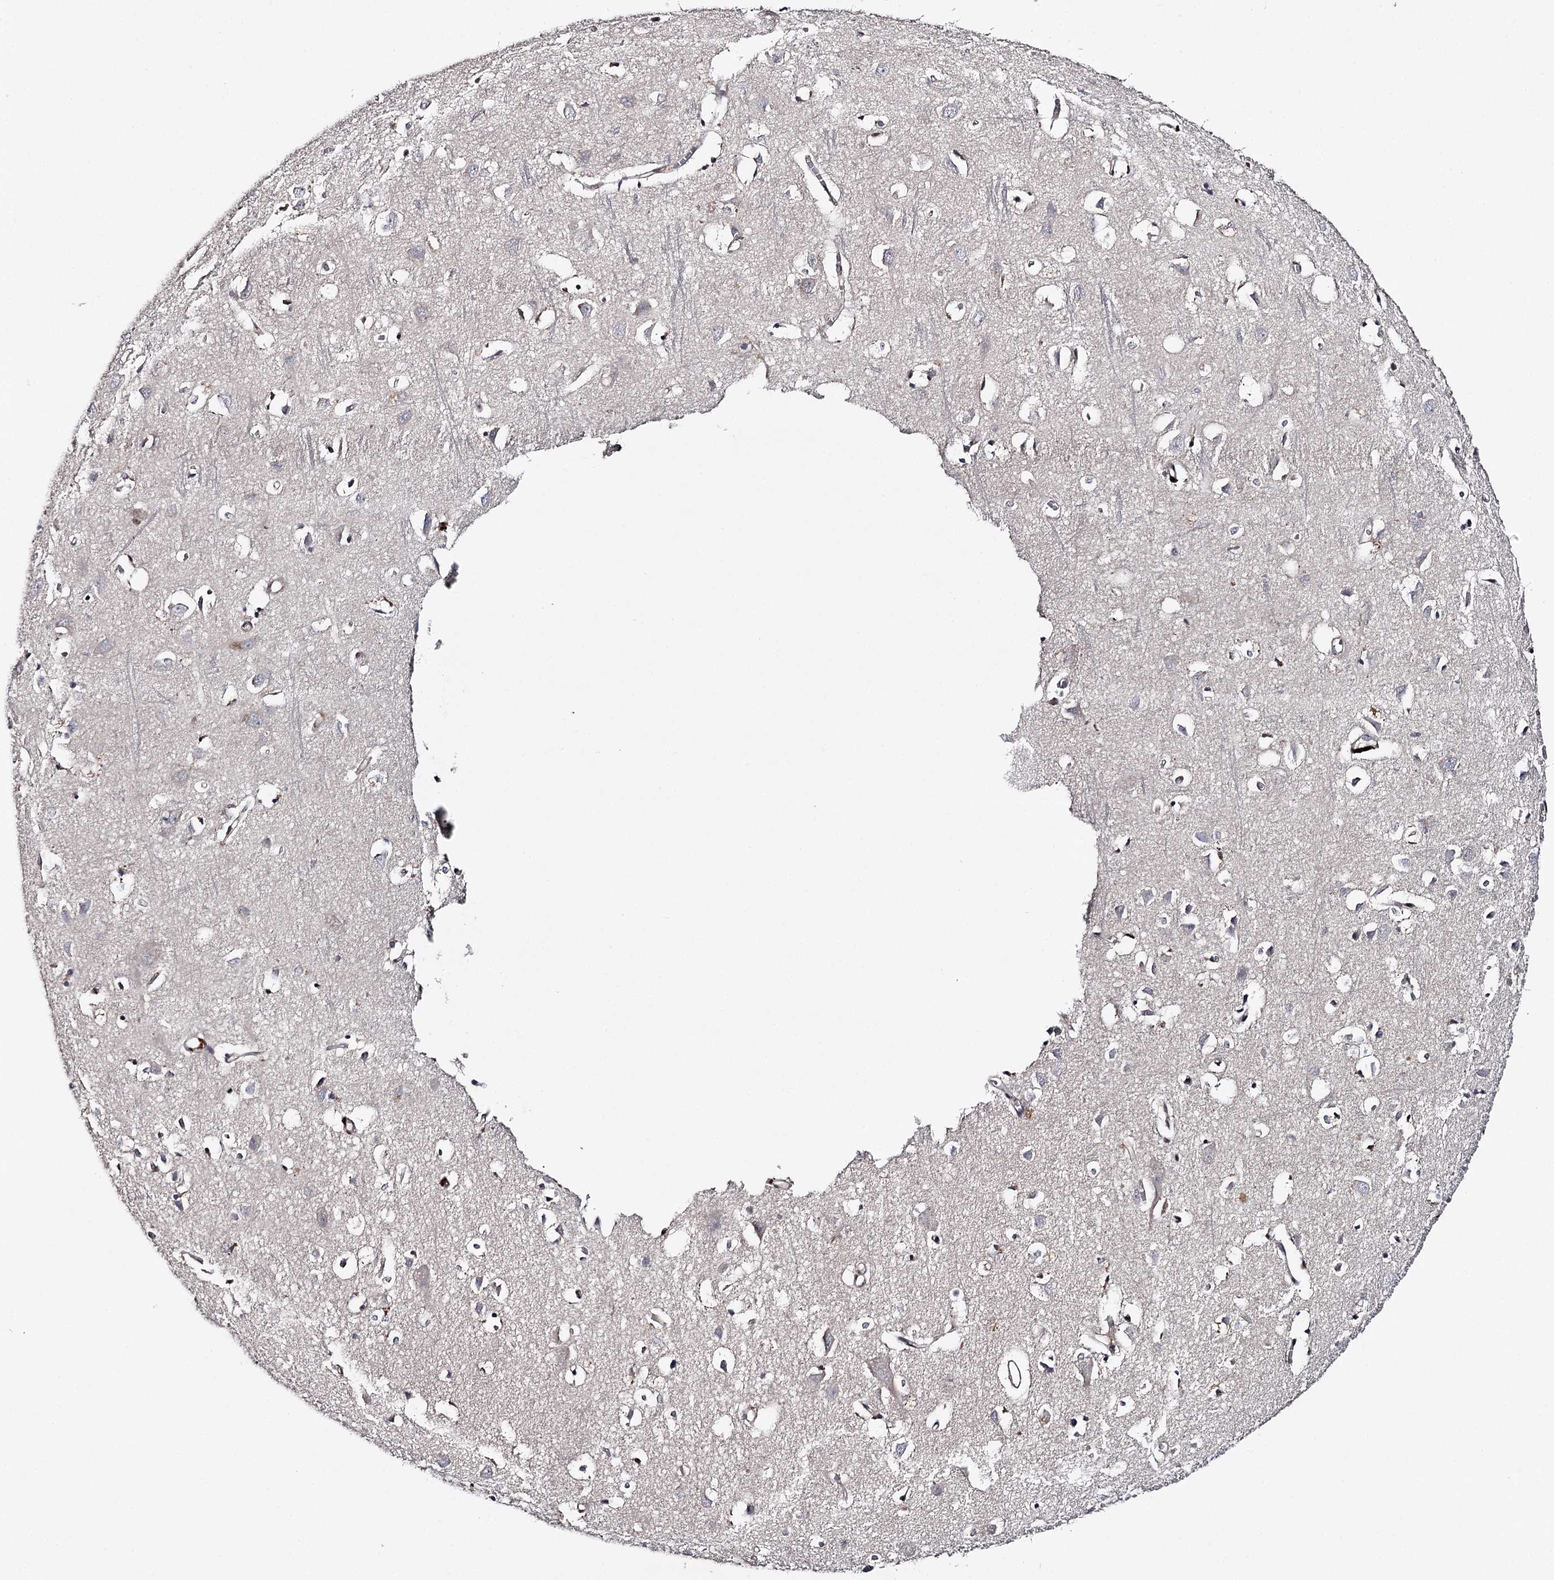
{"staining": {"intensity": "moderate", "quantity": "<25%", "location": "nuclear"}, "tissue": "cerebral cortex", "cell_type": "Endothelial cells", "image_type": "normal", "snomed": [{"axis": "morphology", "description": "Normal tissue, NOS"}, {"axis": "topography", "description": "Cerebral cortex"}], "caption": "Cerebral cortex stained with a brown dye displays moderate nuclear positive expression in approximately <25% of endothelial cells.", "gene": "GTSF1", "patient": {"sex": "female", "age": 64}}